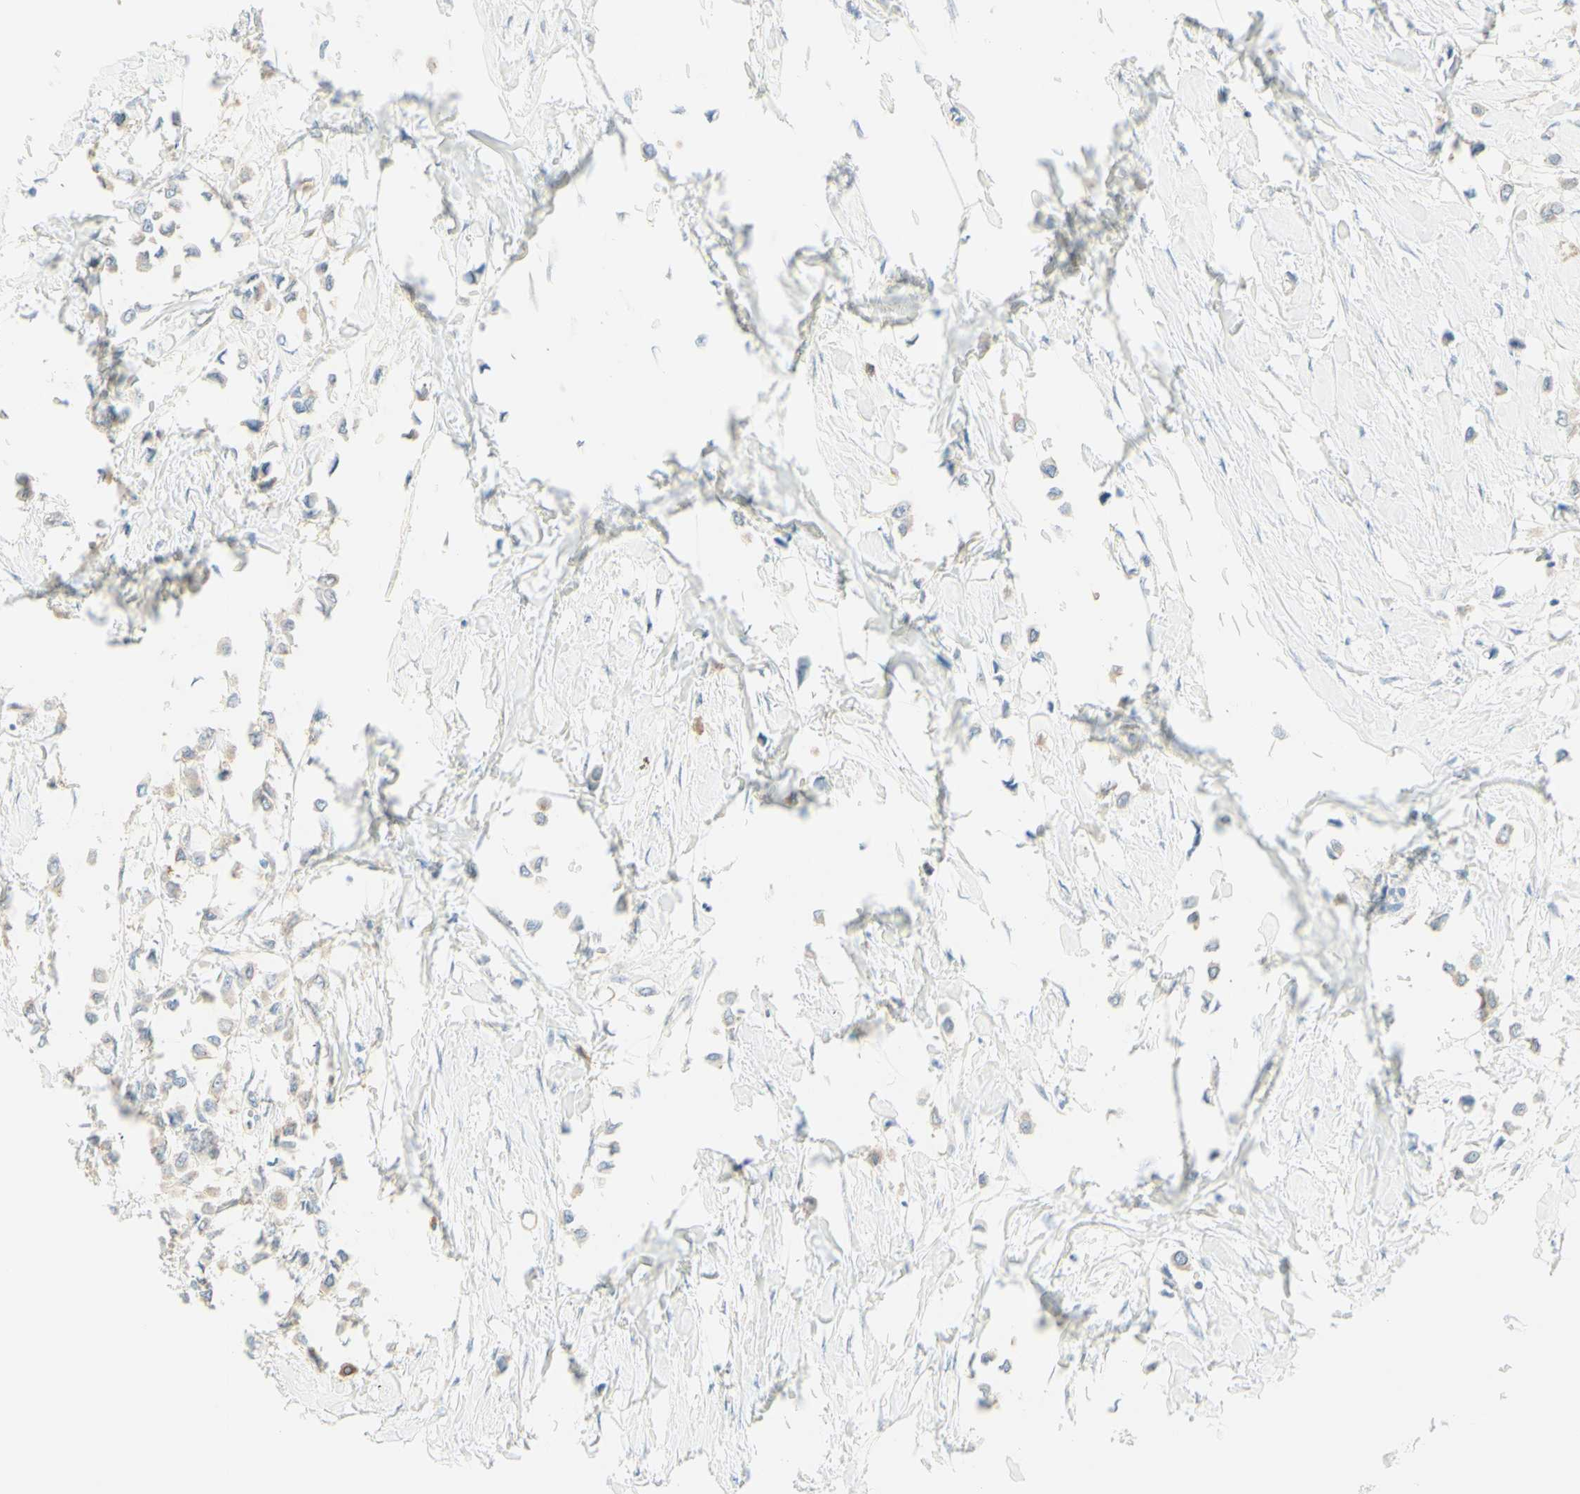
{"staining": {"intensity": "weak", "quantity": "25%-75%", "location": "cytoplasmic/membranous"}, "tissue": "breast cancer", "cell_type": "Tumor cells", "image_type": "cancer", "snomed": [{"axis": "morphology", "description": "Lobular carcinoma"}, {"axis": "topography", "description": "Breast"}], "caption": "A low amount of weak cytoplasmic/membranous expression is seen in about 25%-75% of tumor cells in breast cancer tissue.", "gene": "MTM1", "patient": {"sex": "female", "age": 51}}